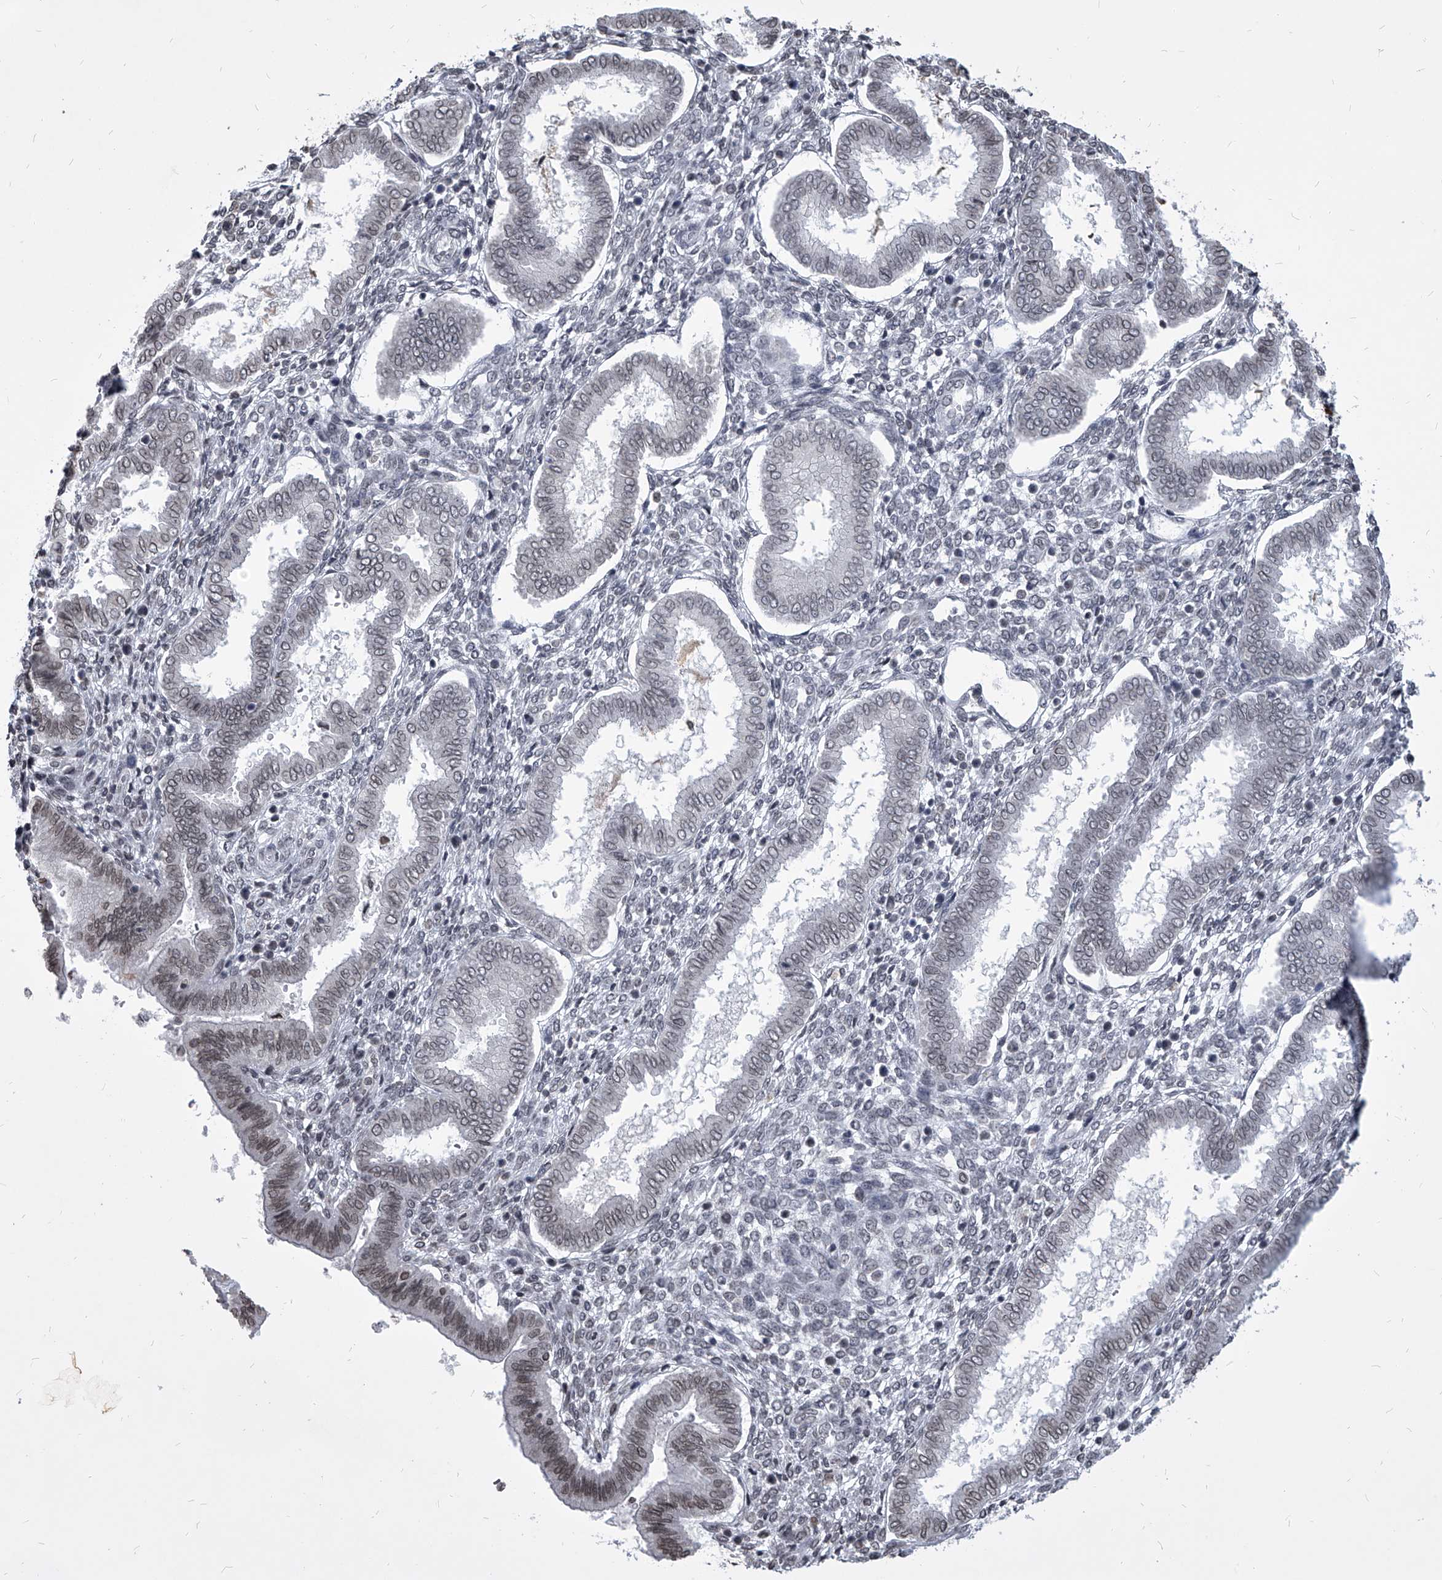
{"staining": {"intensity": "negative", "quantity": "none", "location": "none"}, "tissue": "endometrium", "cell_type": "Cells in endometrial stroma", "image_type": "normal", "snomed": [{"axis": "morphology", "description": "Normal tissue, NOS"}, {"axis": "topography", "description": "Endometrium"}], "caption": "A high-resolution histopathology image shows immunohistochemistry (IHC) staining of normal endometrium, which displays no significant staining in cells in endometrial stroma. The staining was performed using DAB to visualize the protein expression in brown, while the nuclei were stained in blue with hematoxylin (Magnification: 20x).", "gene": "PPIL4", "patient": {"sex": "female", "age": 24}}